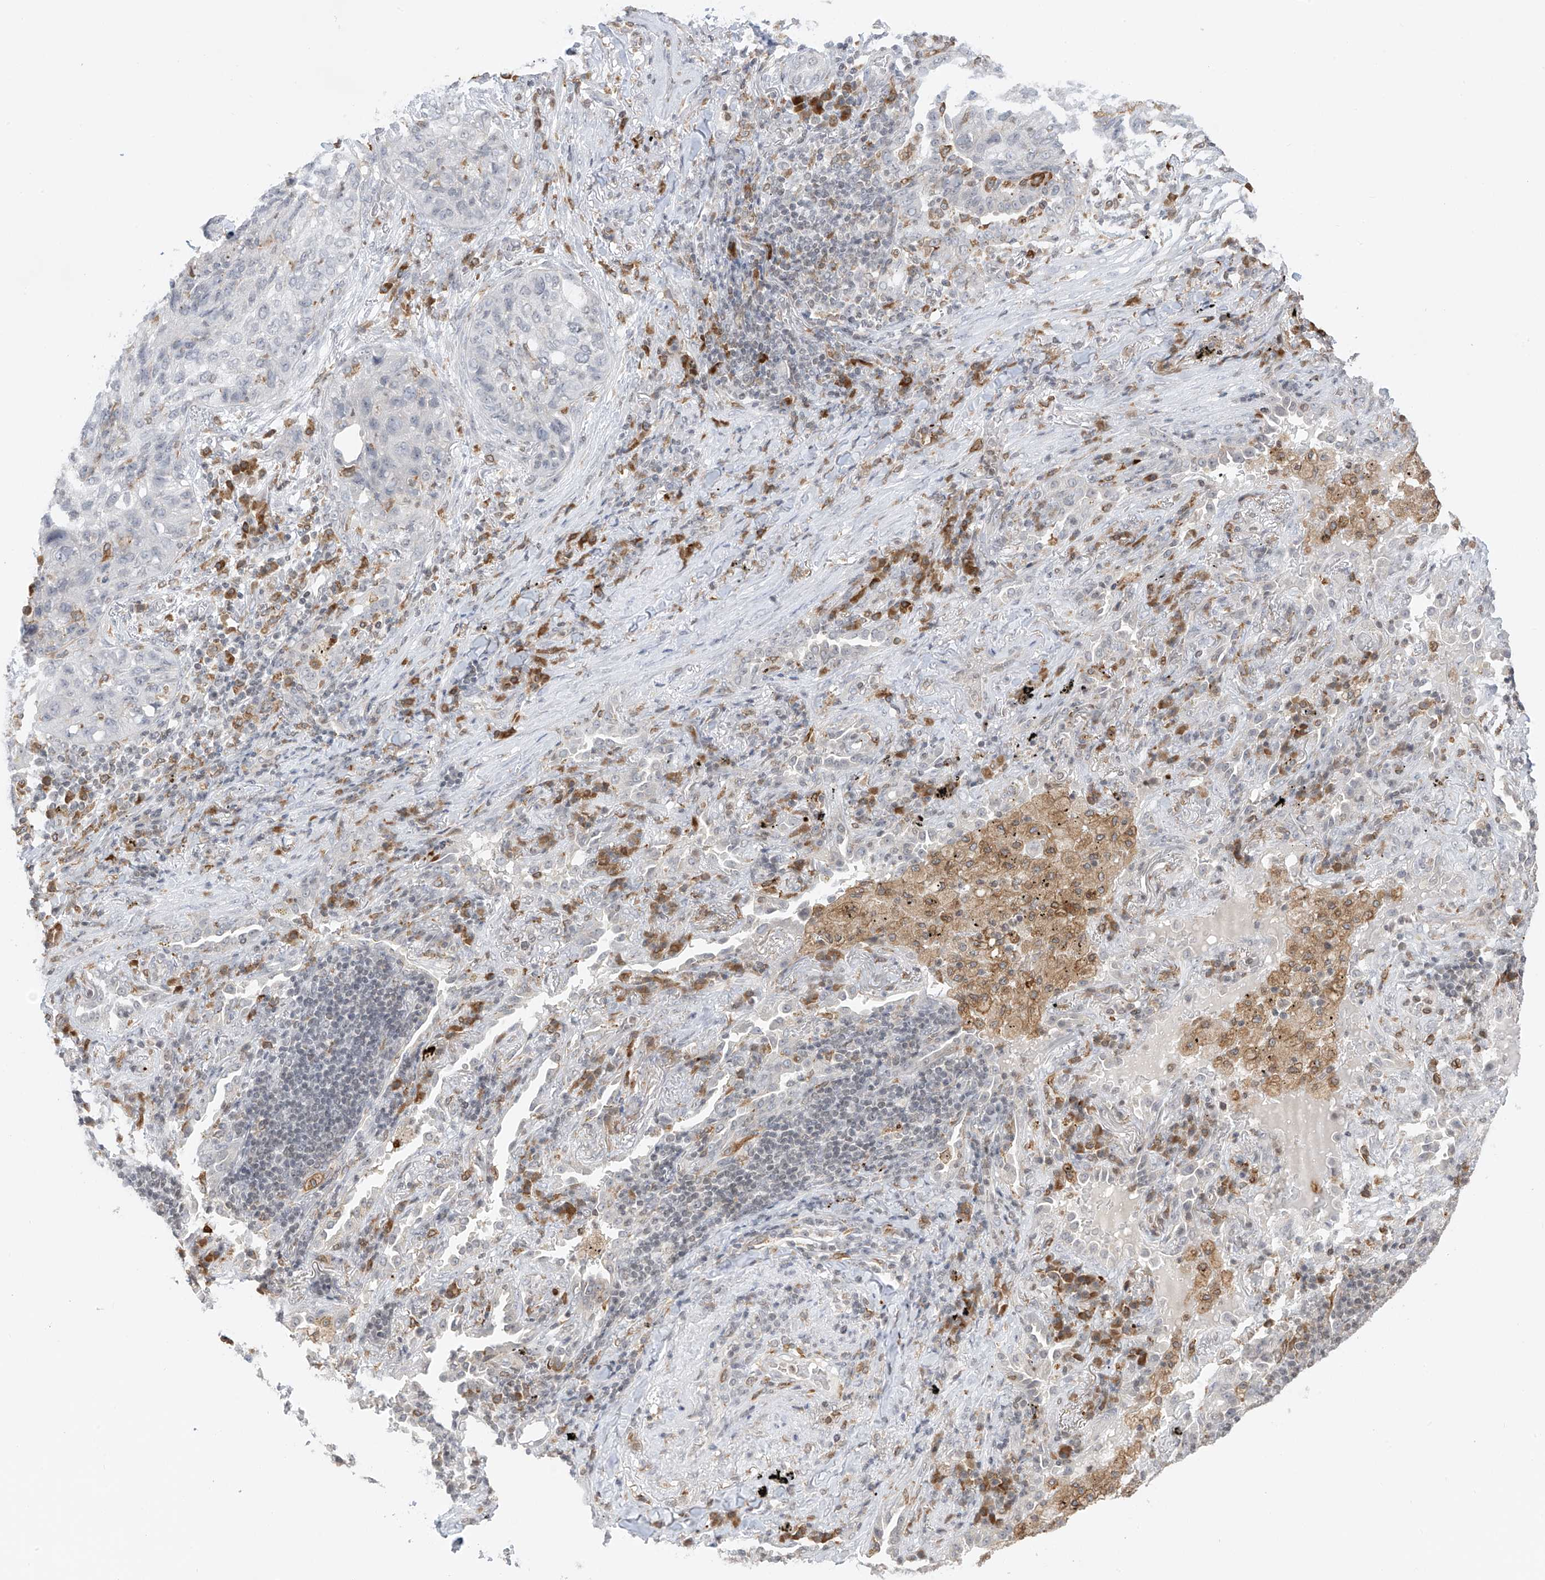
{"staining": {"intensity": "negative", "quantity": "none", "location": "none"}, "tissue": "lung cancer", "cell_type": "Tumor cells", "image_type": "cancer", "snomed": [{"axis": "morphology", "description": "Squamous cell carcinoma, NOS"}, {"axis": "topography", "description": "Lung"}], "caption": "Image shows no significant protein expression in tumor cells of lung cancer. (Immunohistochemistry (ihc), brightfield microscopy, high magnification).", "gene": "TBXAS1", "patient": {"sex": "female", "age": 63}}